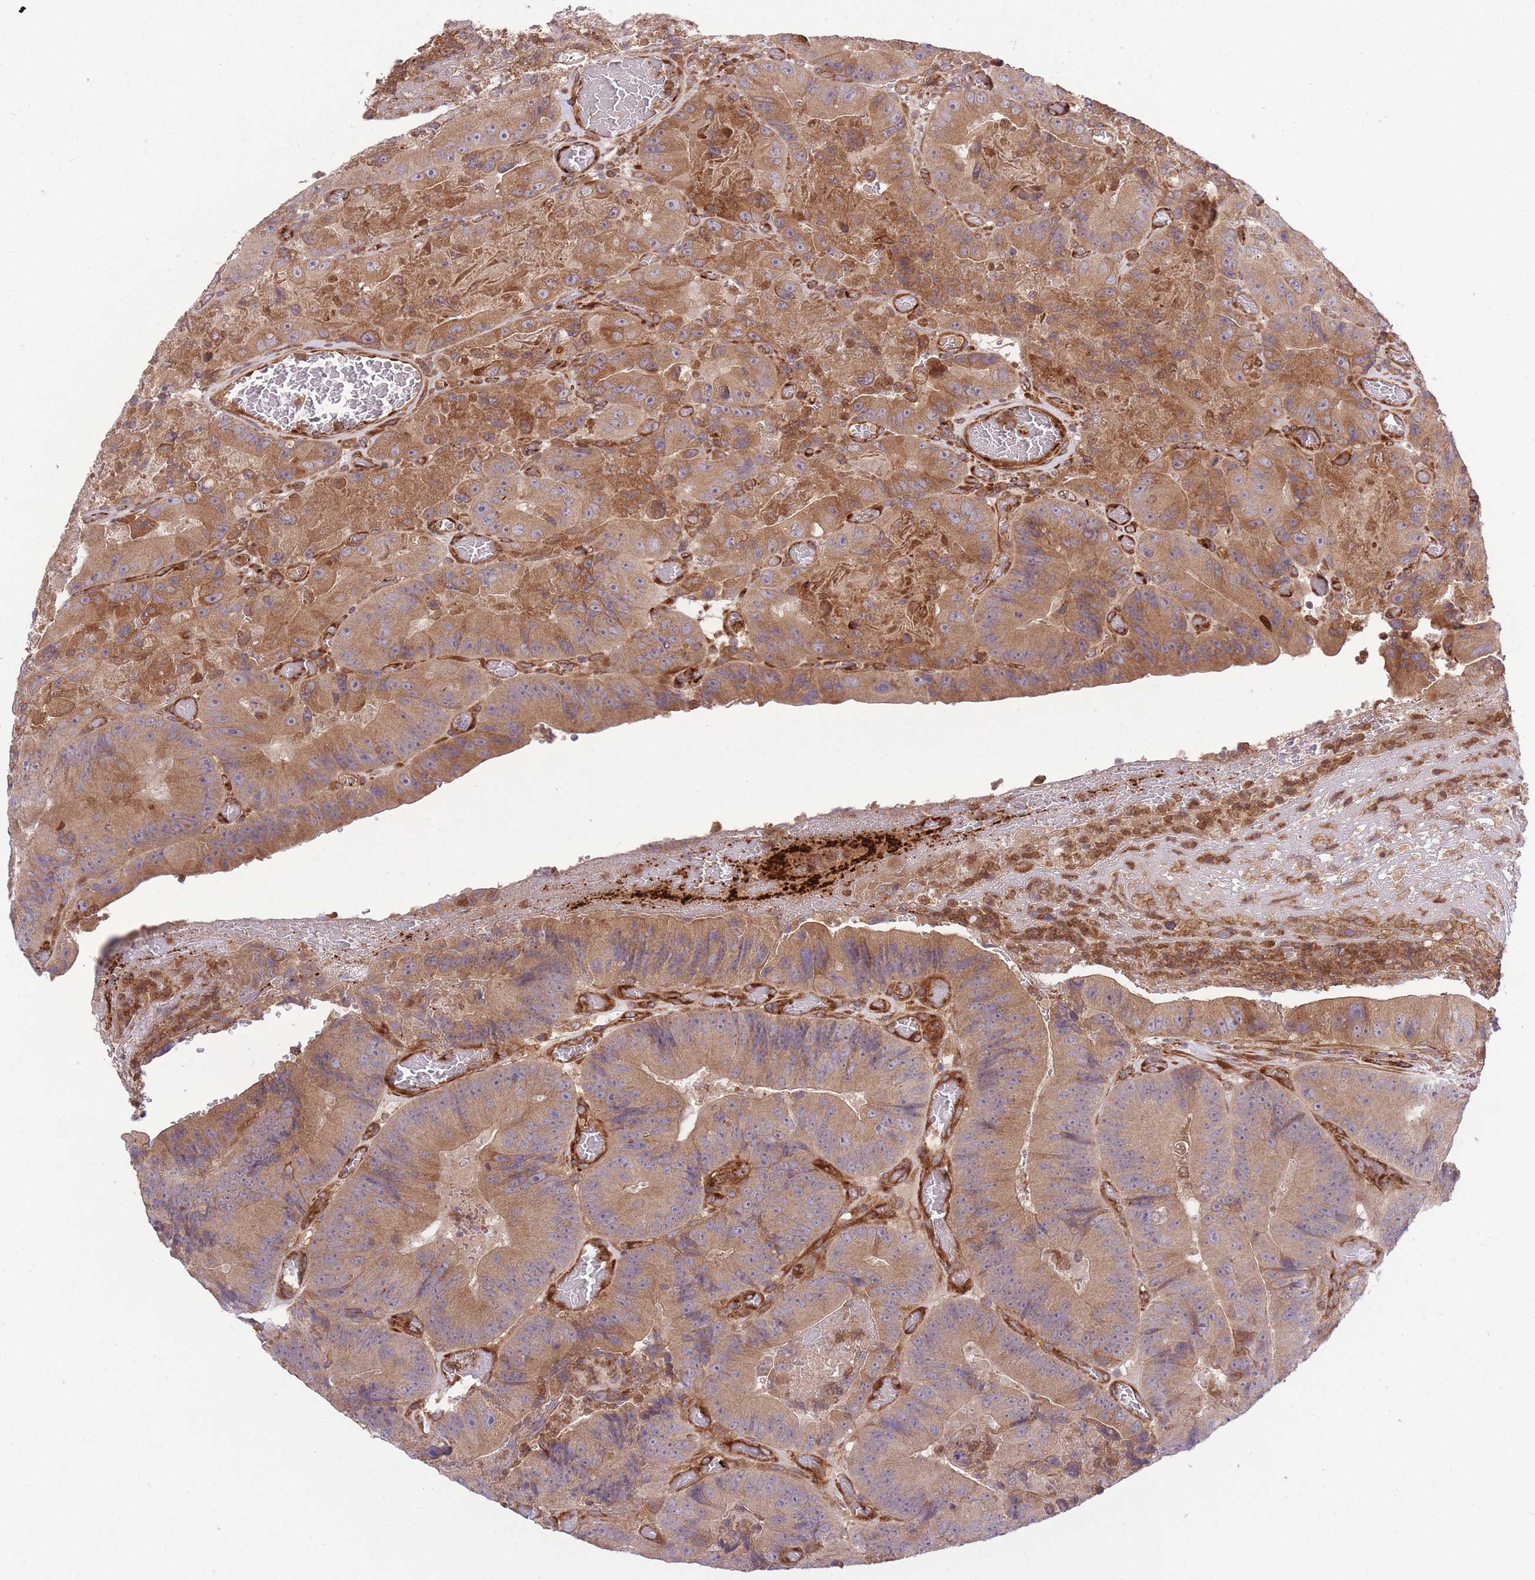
{"staining": {"intensity": "moderate", "quantity": ">75%", "location": "cytoplasmic/membranous"}, "tissue": "colorectal cancer", "cell_type": "Tumor cells", "image_type": "cancer", "snomed": [{"axis": "morphology", "description": "Adenocarcinoma, NOS"}, {"axis": "topography", "description": "Colon"}], "caption": "Moderate cytoplasmic/membranous positivity is appreciated in about >75% of tumor cells in colorectal adenocarcinoma.", "gene": "CISH", "patient": {"sex": "female", "age": 86}}